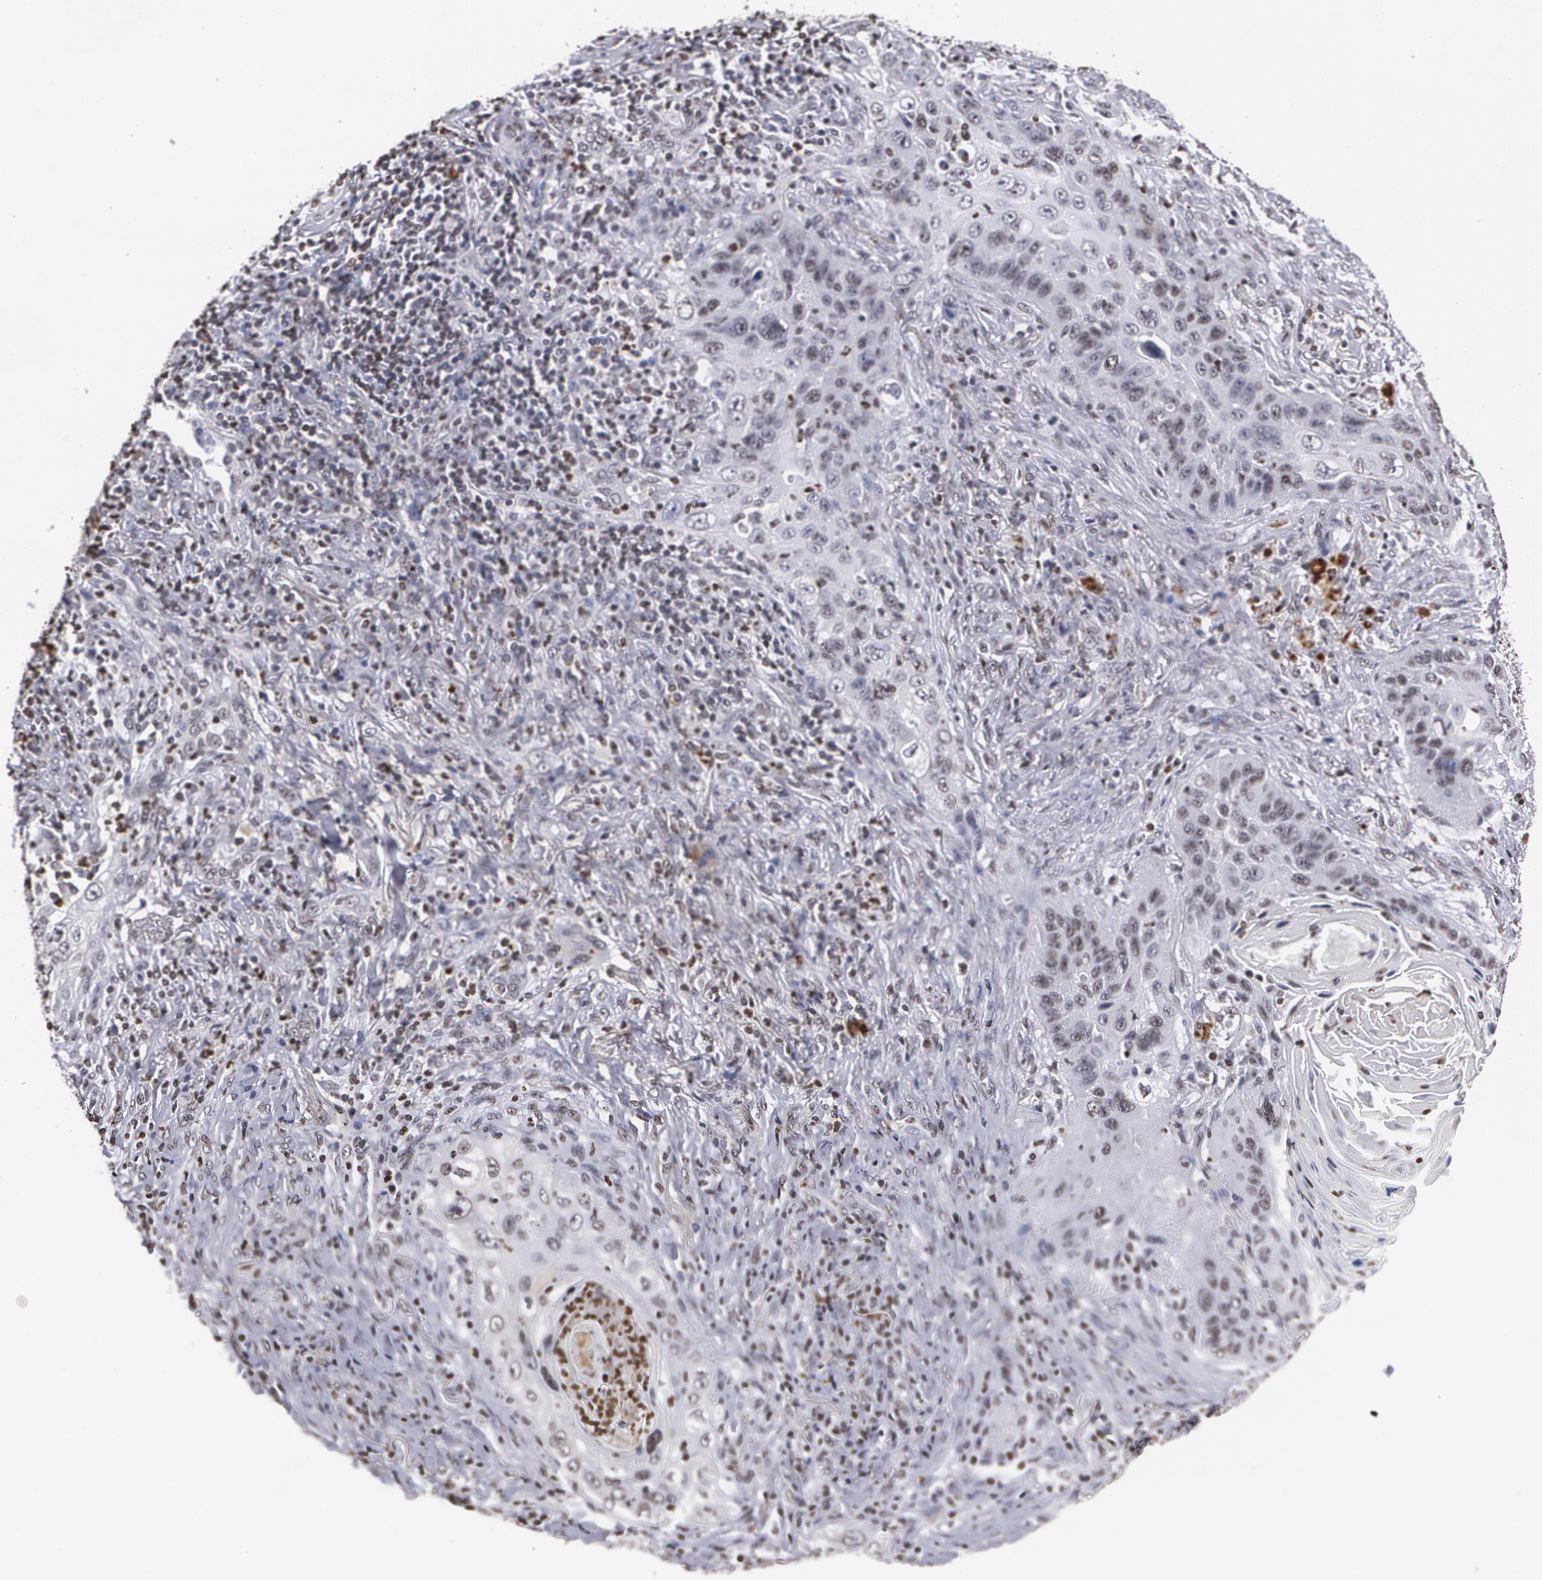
{"staining": {"intensity": "weak", "quantity": "<25%", "location": "nuclear"}, "tissue": "lung cancer", "cell_type": "Tumor cells", "image_type": "cancer", "snomed": [{"axis": "morphology", "description": "Squamous cell carcinoma, NOS"}, {"axis": "topography", "description": "Lung"}], "caption": "Human lung cancer (squamous cell carcinoma) stained for a protein using immunohistochemistry (IHC) shows no staining in tumor cells.", "gene": "MVP", "patient": {"sex": "female", "age": 67}}